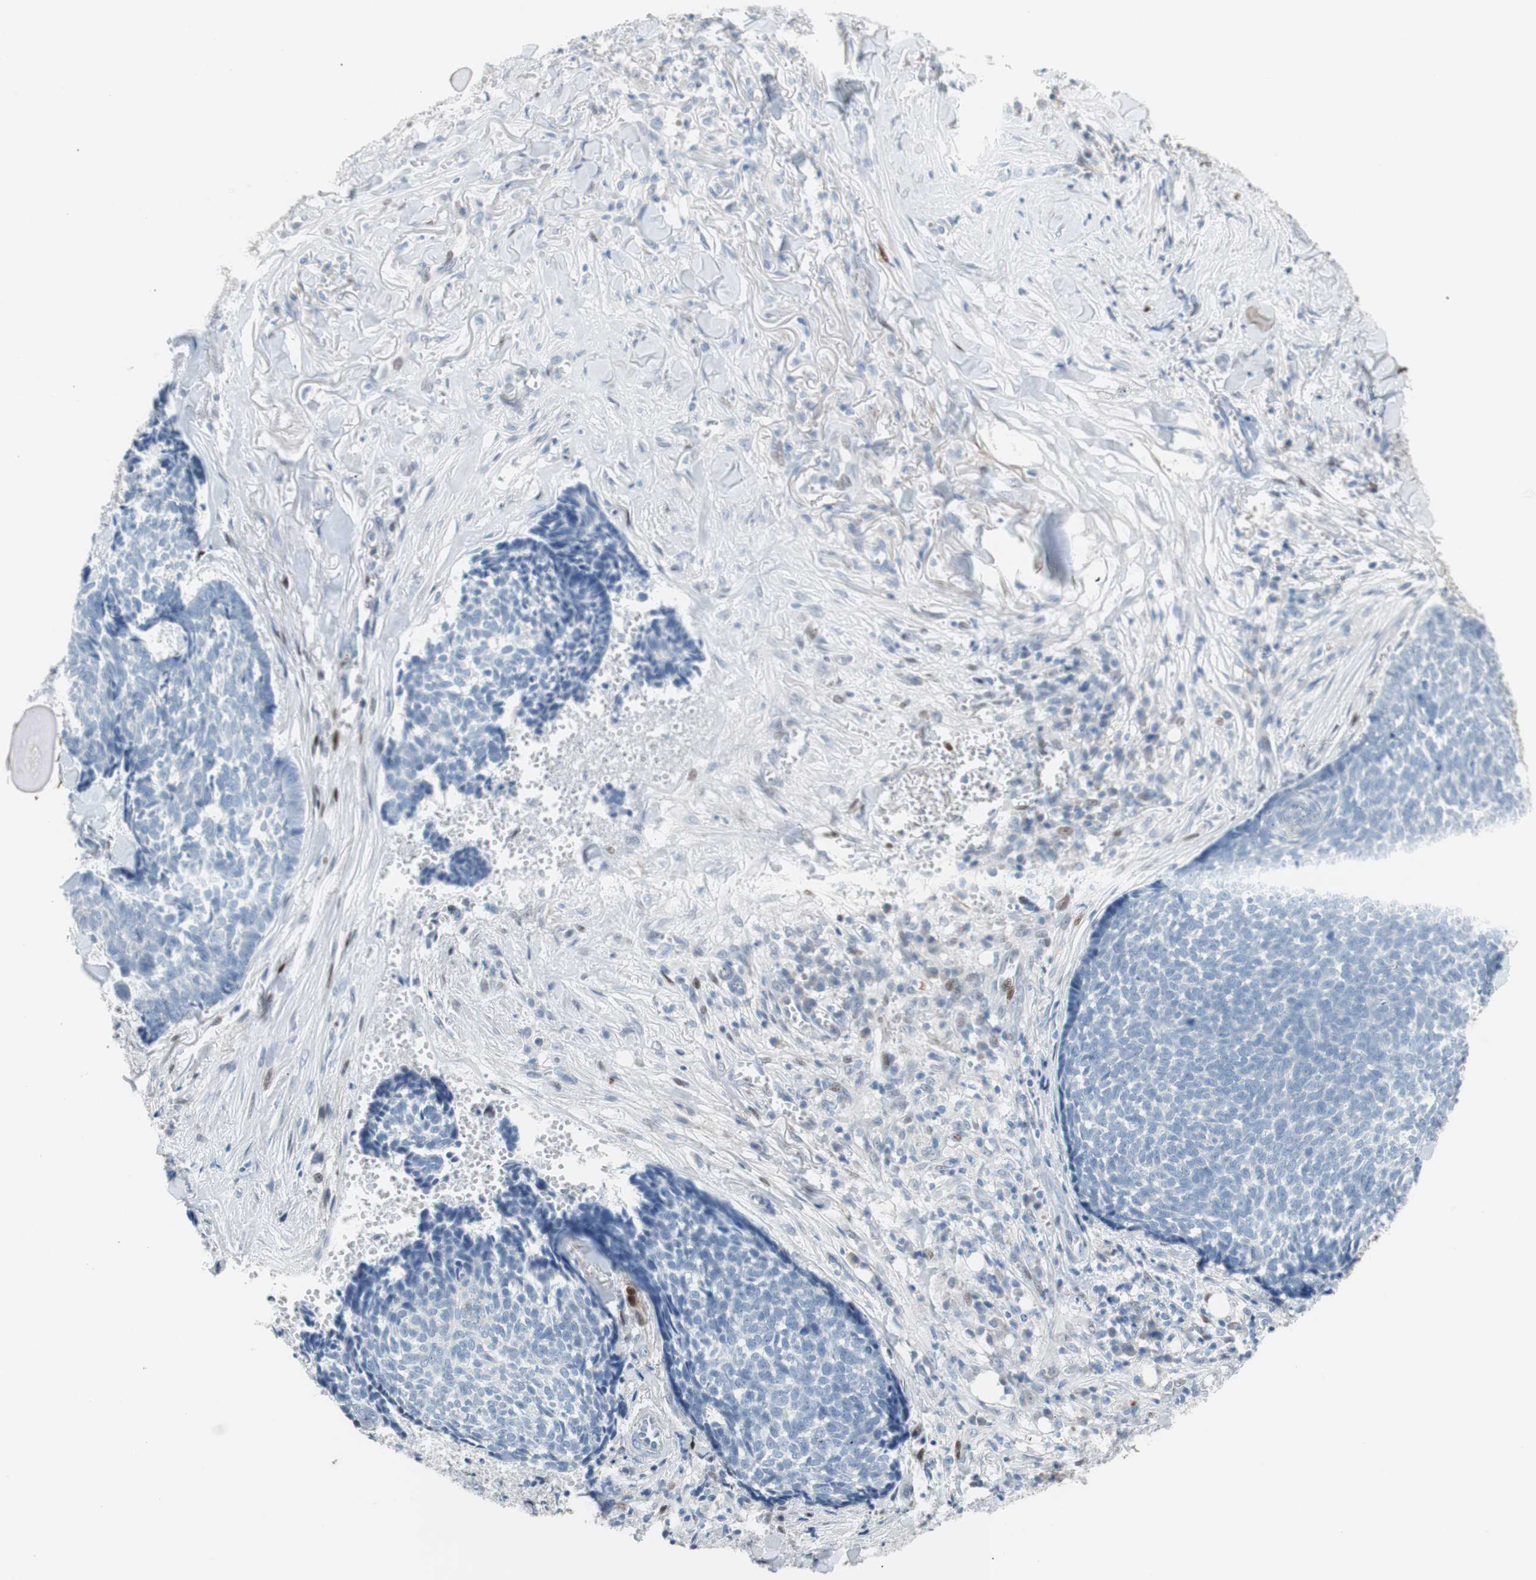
{"staining": {"intensity": "negative", "quantity": "none", "location": "none"}, "tissue": "skin cancer", "cell_type": "Tumor cells", "image_type": "cancer", "snomed": [{"axis": "morphology", "description": "Basal cell carcinoma"}, {"axis": "topography", "description": "Skin"}], "caption": "Micrograph shows no significant protein staining in tumor cells of basal cell carcinoma (skin). The staining is performed using DAB brown chromogen with nuclei counter-stained in using hematoxylin.", "gene": "FOSL1", "patient": {"sex": "male", "age": 84}}